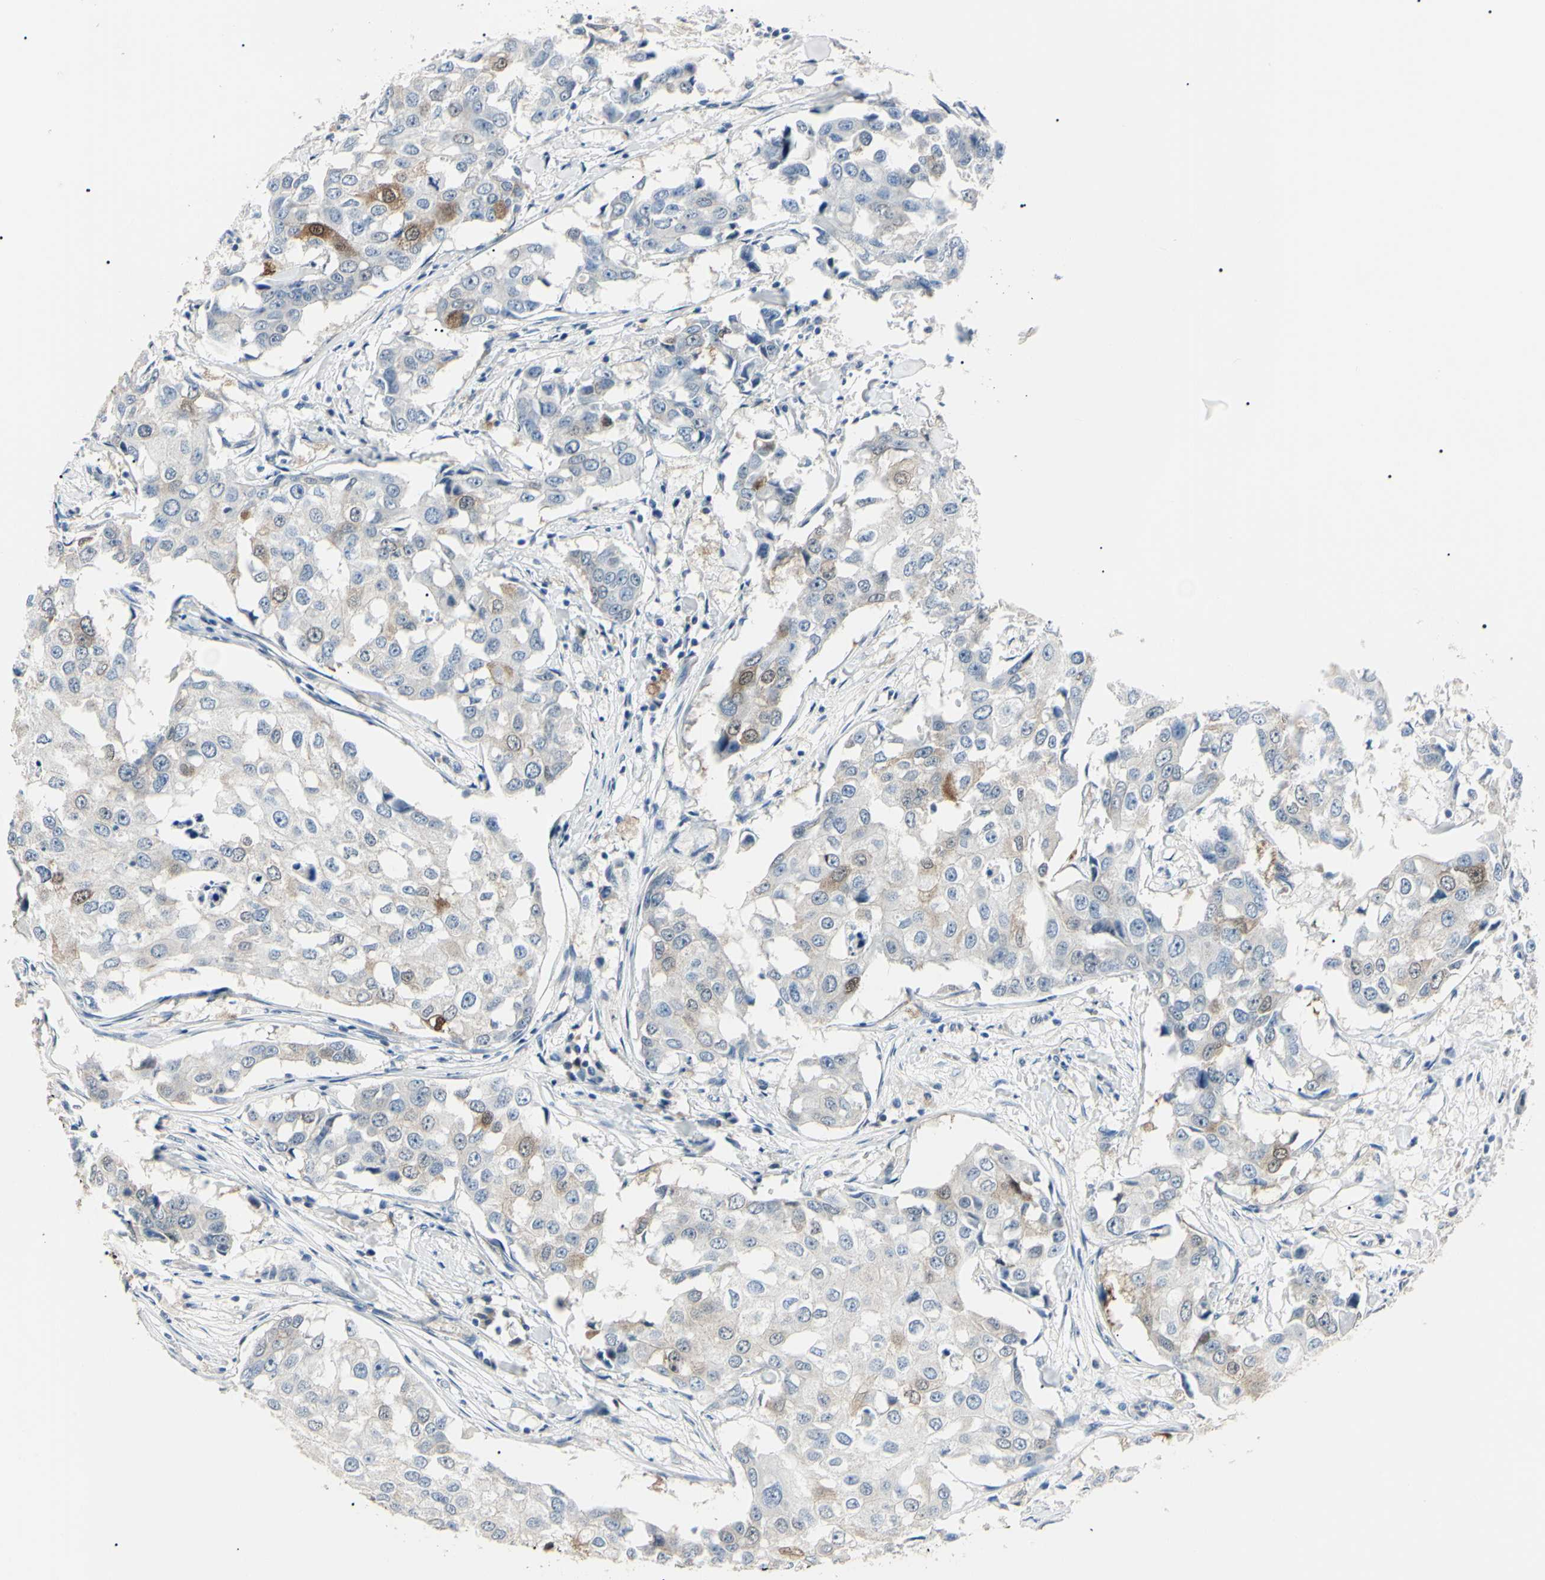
{"staining": {"intensity": "moderate", "quantity": "<25%", "location": "cytoplasmic/membranous,nuclear"}, "tissue": "breast cancer", "cell_type": "Tumor cells", "image_type": "cancer", "snomed": [{"axis": "morphology", "description": "Duct carcinoma"}, {"axis": "topography", "description": "Breast"}], "caption": "Human breast intraductal carcinoma stained for a protein (brown) exhibits moderate cytoplasmic/membranous and nuclear positive staining in approximately <25% of tumor cells.", "gene": "AKR1C3", "patient": {"sex": "female", "age": 27}}